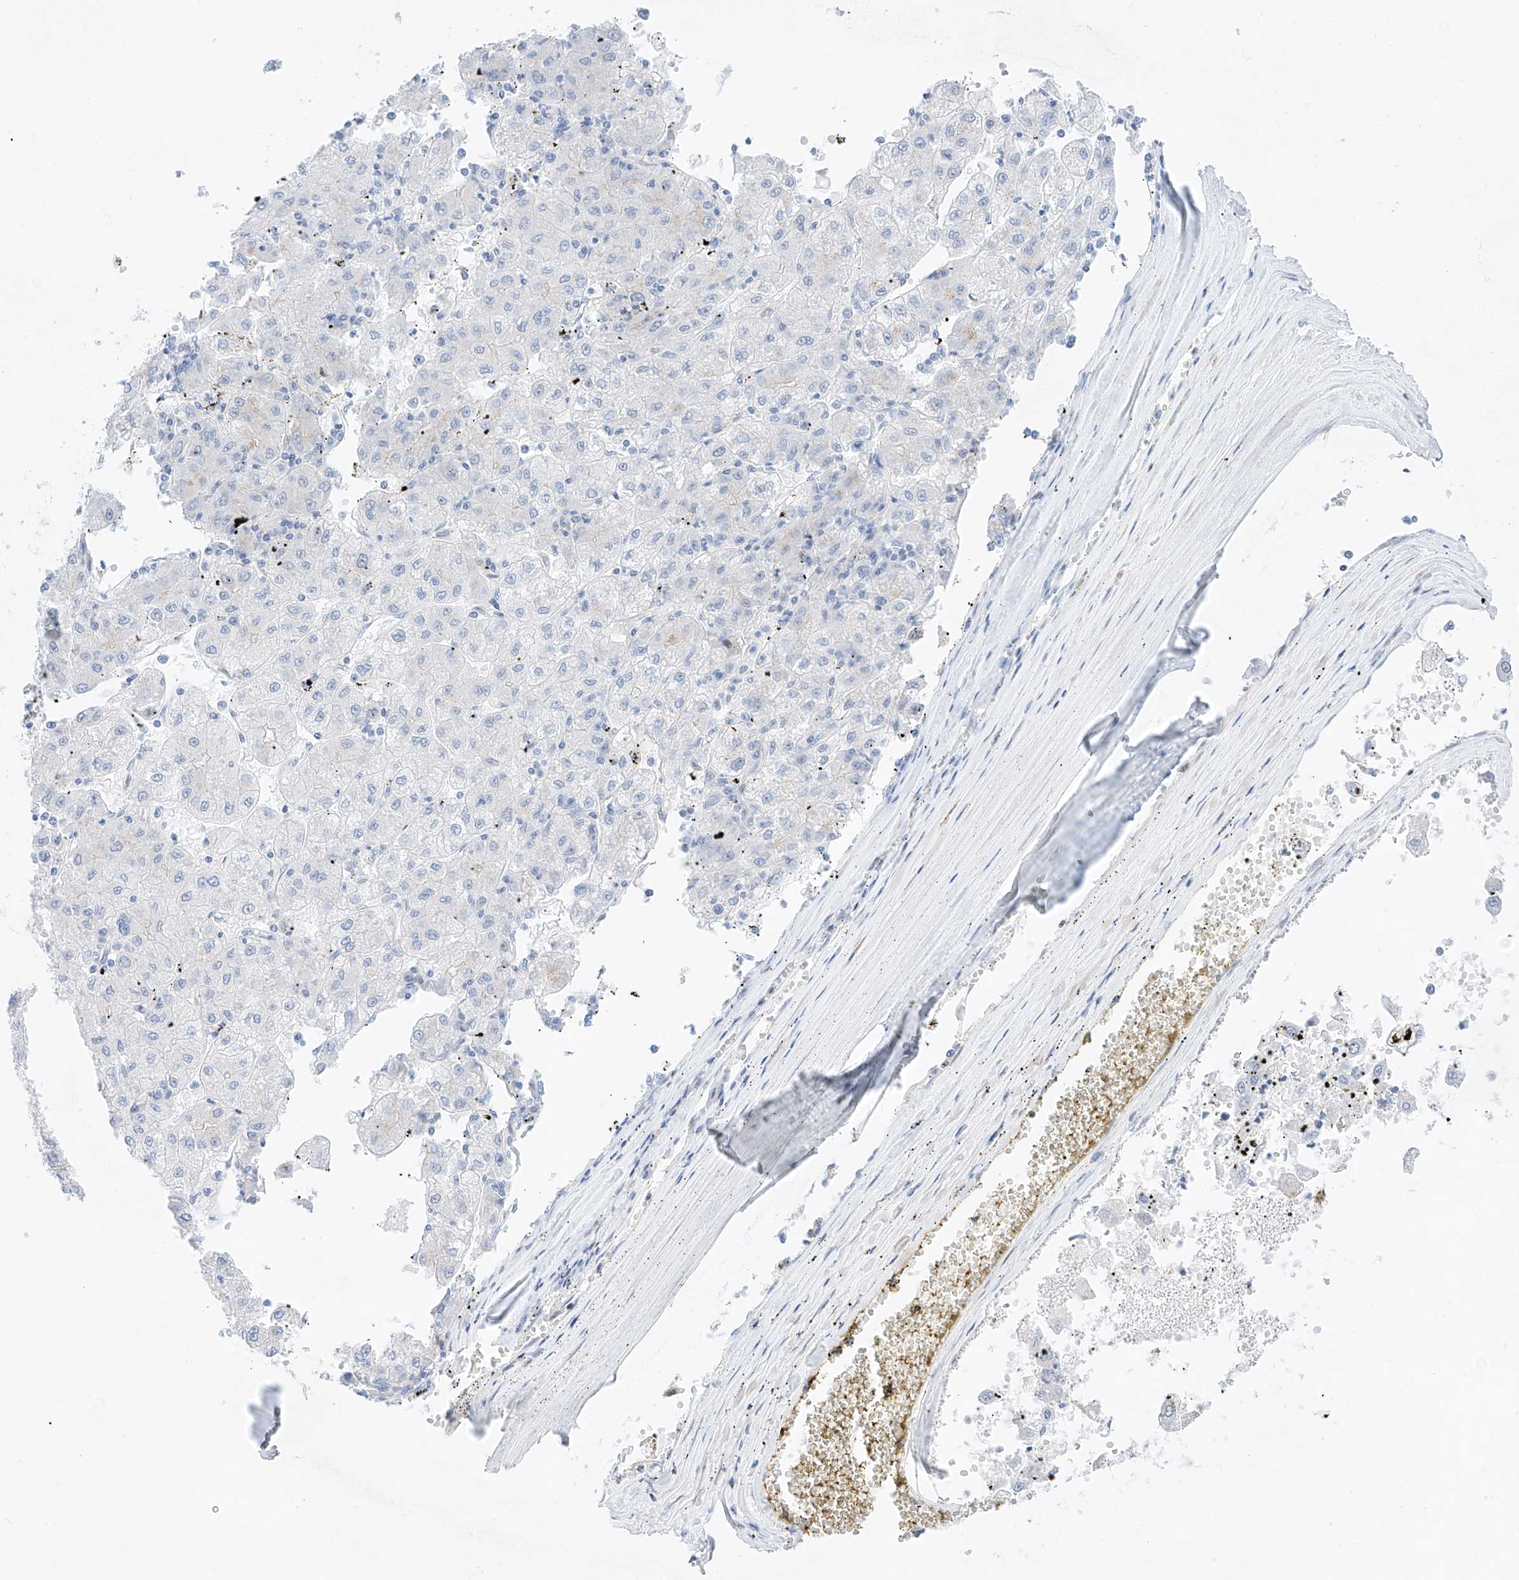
{"staining": {"intensity": "negative", "quantity": "none", "location": "none"}, "tissue": "liver cancer", "cell_type": "Tumor cells", "image_type": "cancer", "snomed": [{"axis": "morphology", "description": "Carcinoma, Hepatocellular, NOS"}, {"axis": "topography", "description": "Liver"}], "caption": "Immunohistochemistry (IHC) photomicrograph of human liver cancer stained for a protein (brown), which reveals no expression in tumor cells.", "gene": "NT5C3B", "patient": {"sex": "male", "age": 72}}